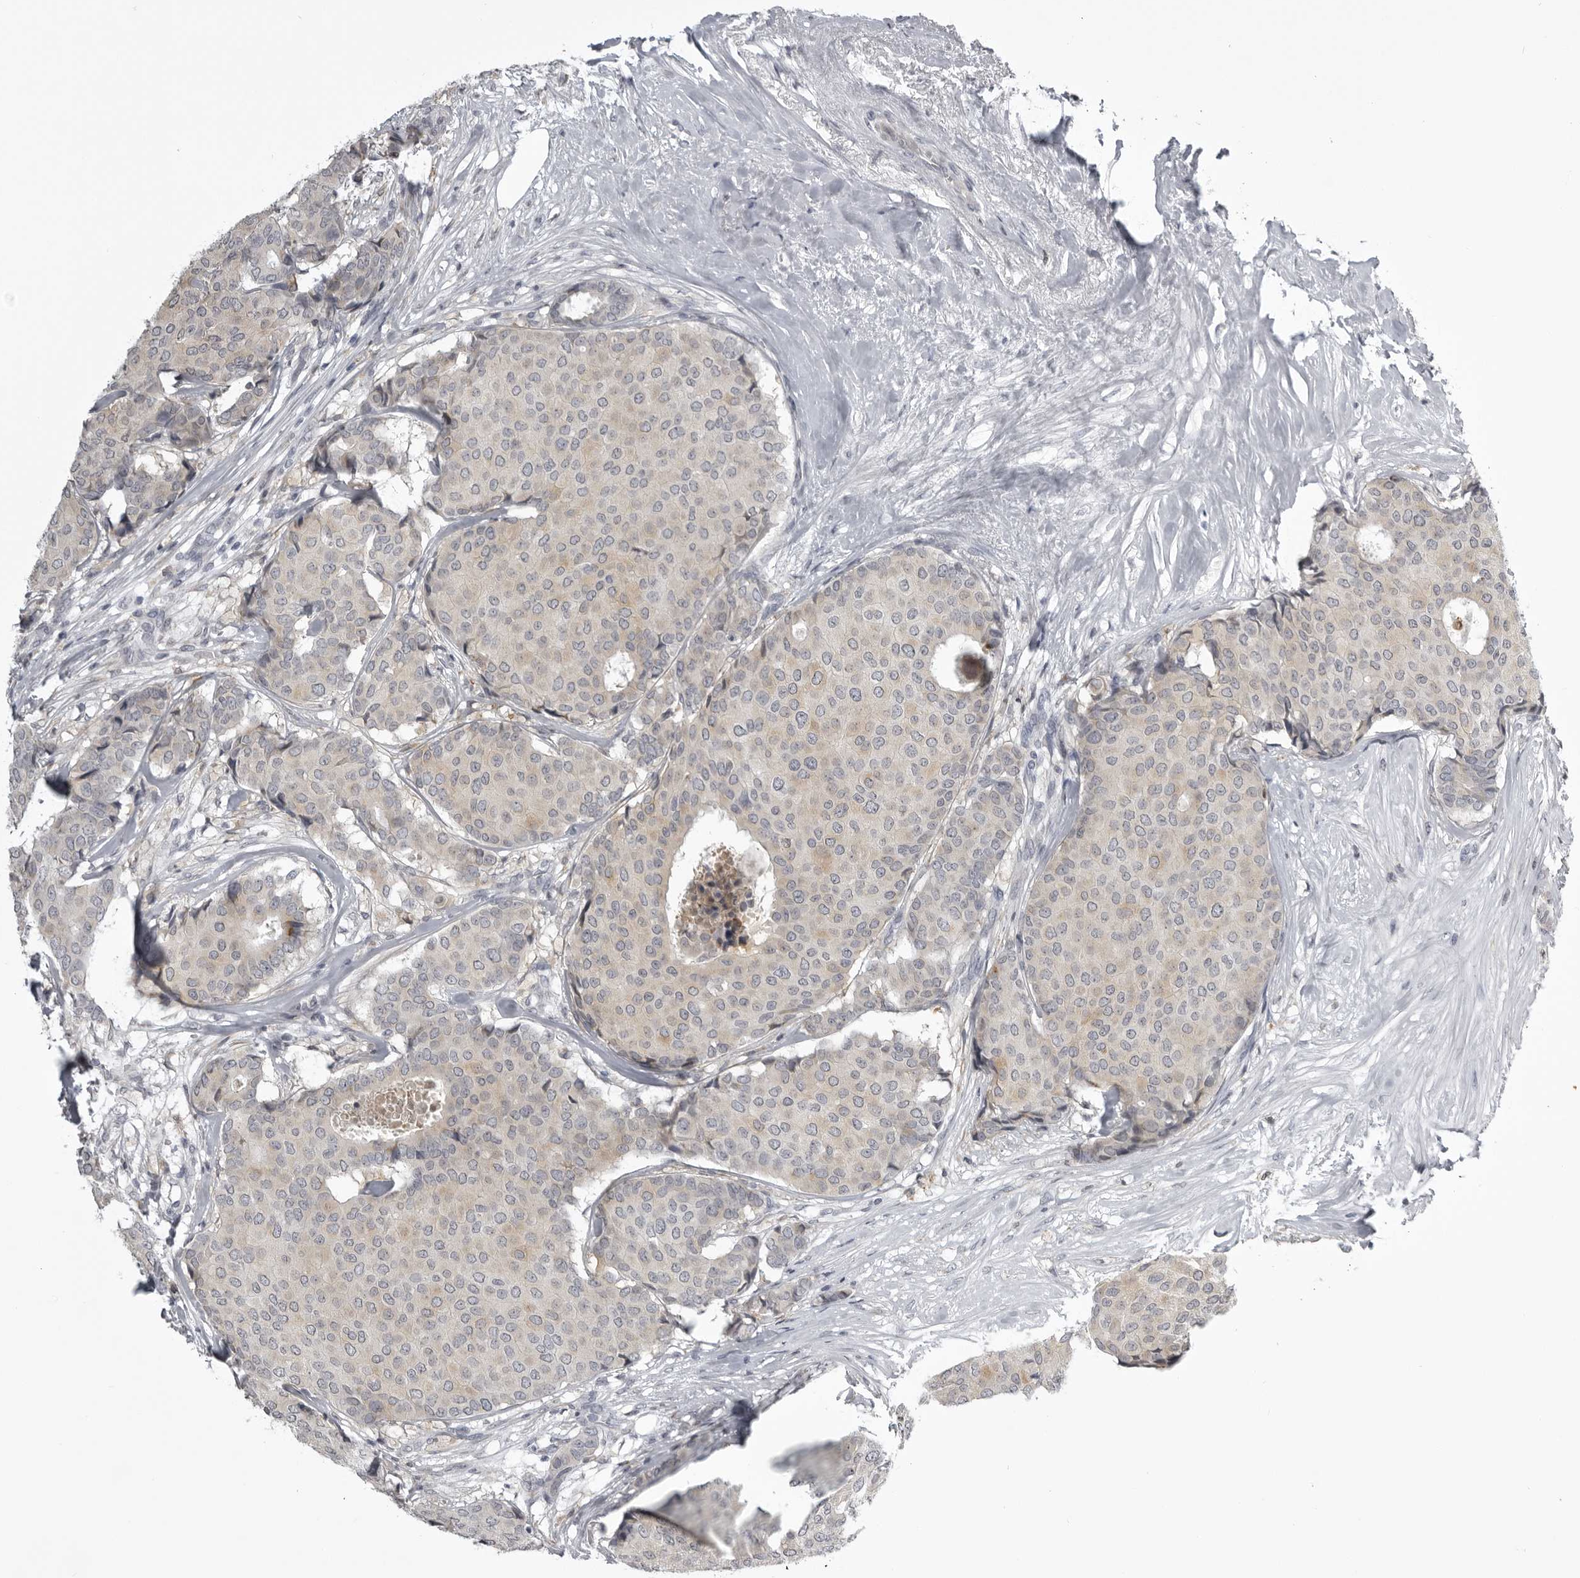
{"staining": {"intensity": "negative", "quantity": "none", "location": "none"}, "tissue": "breast cancer", "cell_type": "Tumor cells", "image_type": "cancer", "snomed": [{"axis": "morphology", "description": "Duct carcinoma"}, {"axis": "topography", "description": "Breast"}], "caption": "Tumor cells show no significant positivity in infiltrating ductal carcinoma (breast).", "gene": "NCEH1", "patient": {"sex": "female", "age": 75}}